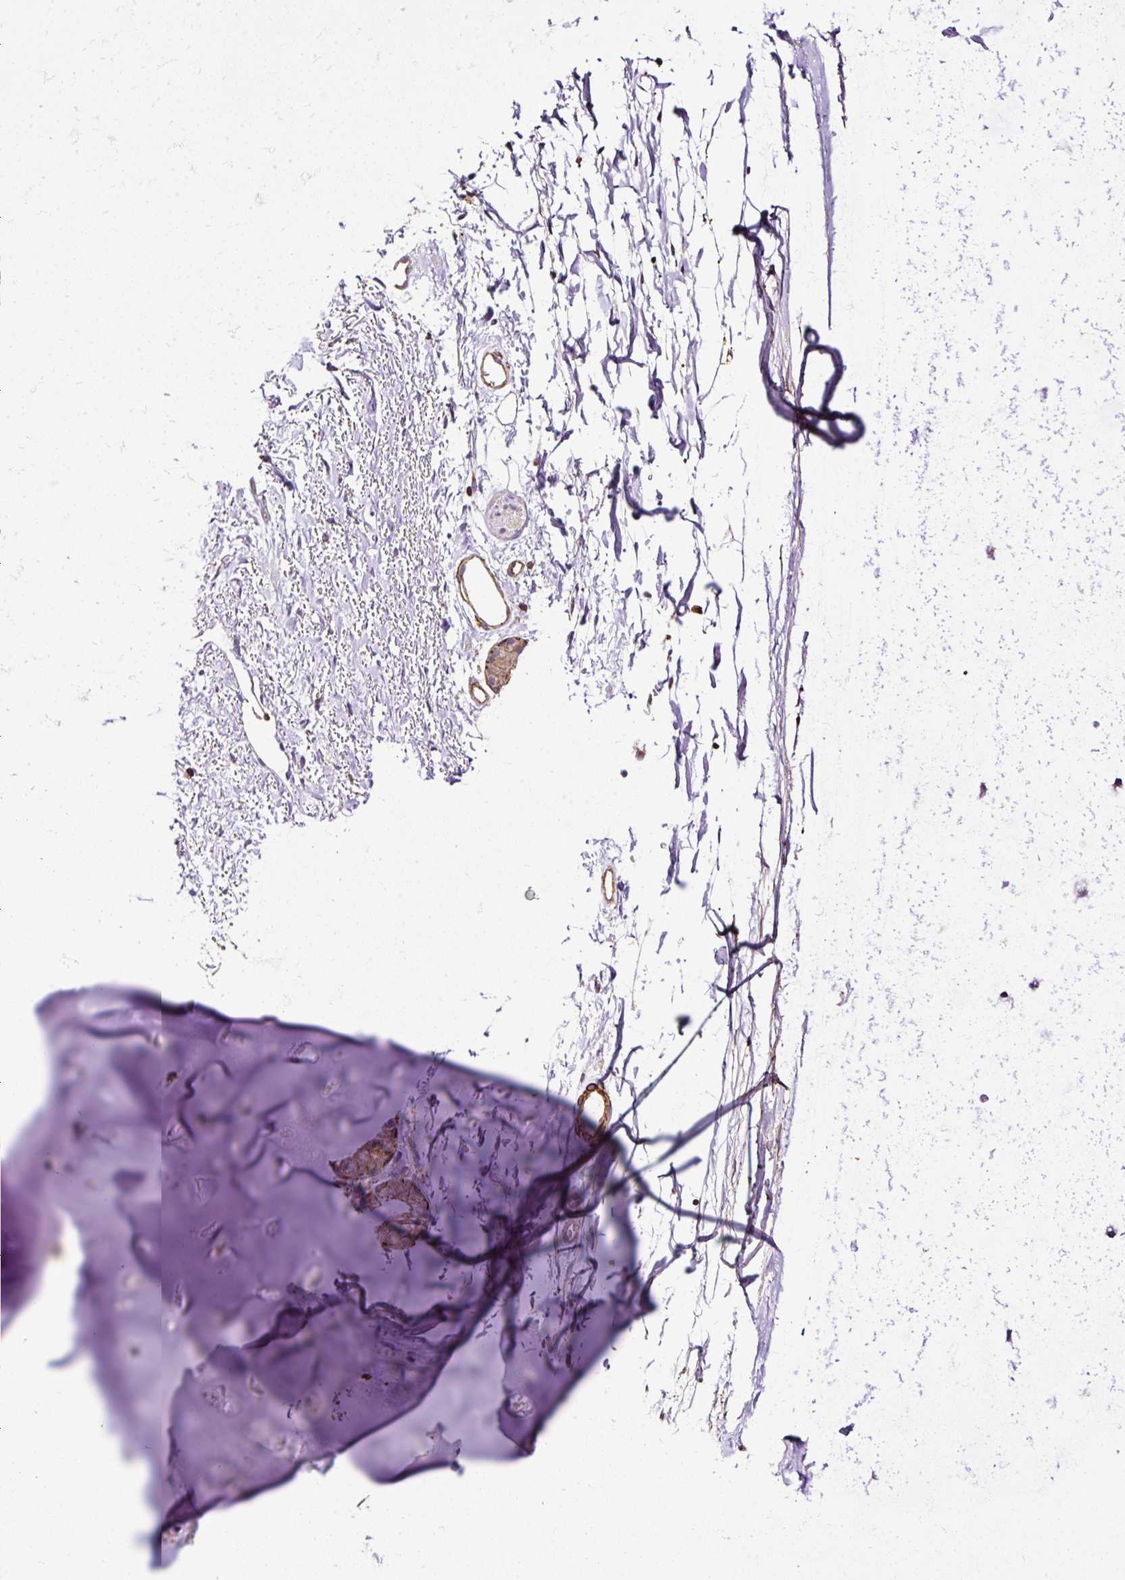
{"staining": {"intensity": "negative", "quantity": "none", "location": "none"}, "tissue": "adipose tissue", "cell_type": "Adipocytes", "image_type": "normal", "snomed": [{"axis": "morphology", "description": "Normal tissue, NOS"}, {"axis": "topography", "description": "Cartilage tissue"}, {"axis": "topography", "description": "Nasopharynx"}], "caption": "The immunohistochemistry (IHC) image has no significant positivity in adipocytes of adipose tissue.", "gene": "KLHL11", "patient": {"sex": "male", "age": 56}}